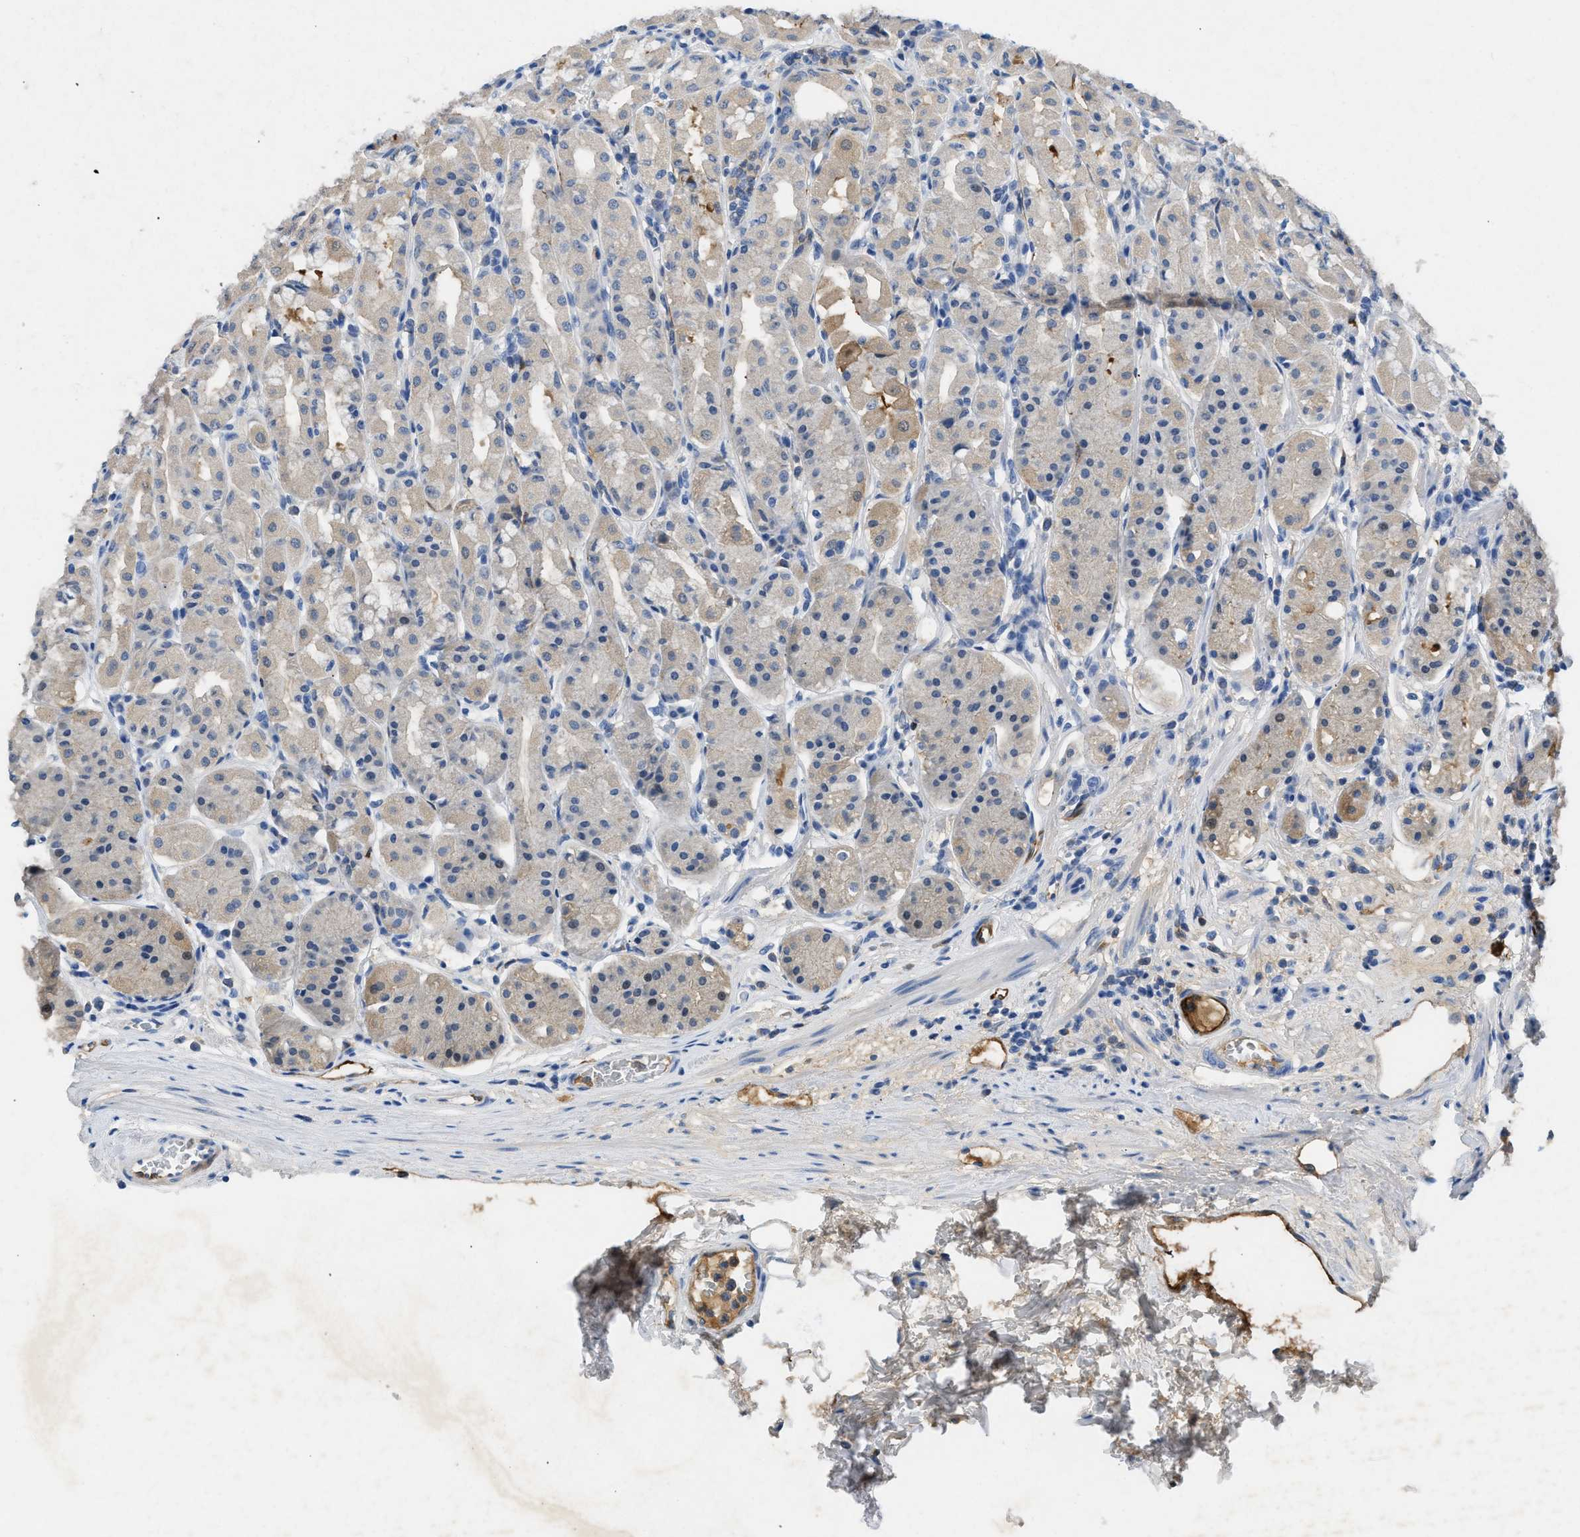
{"staining": {"intensity": "weak", "quantity": "<25%", "location": "cytoplasmic/membranous"}, "tissue": "stomach", "cell_type": "Glandular cells", "image_type": "normal", "snomed": [{"axis": "morphology", "description": "Normal tissue, NOS"}, {"axis": "topography", "description": "Stomach"}, {"axis": "topography", "description": "Stomach, lower"}], "caption": "IHC image of unremarkable stomach: human stomach stained with DAB (3,3'-diaminobenzidine) reveals no significant protein positivity in glandular cells.", "gene": "SPEG", "patient": {"sex": "female", "age": 56}}